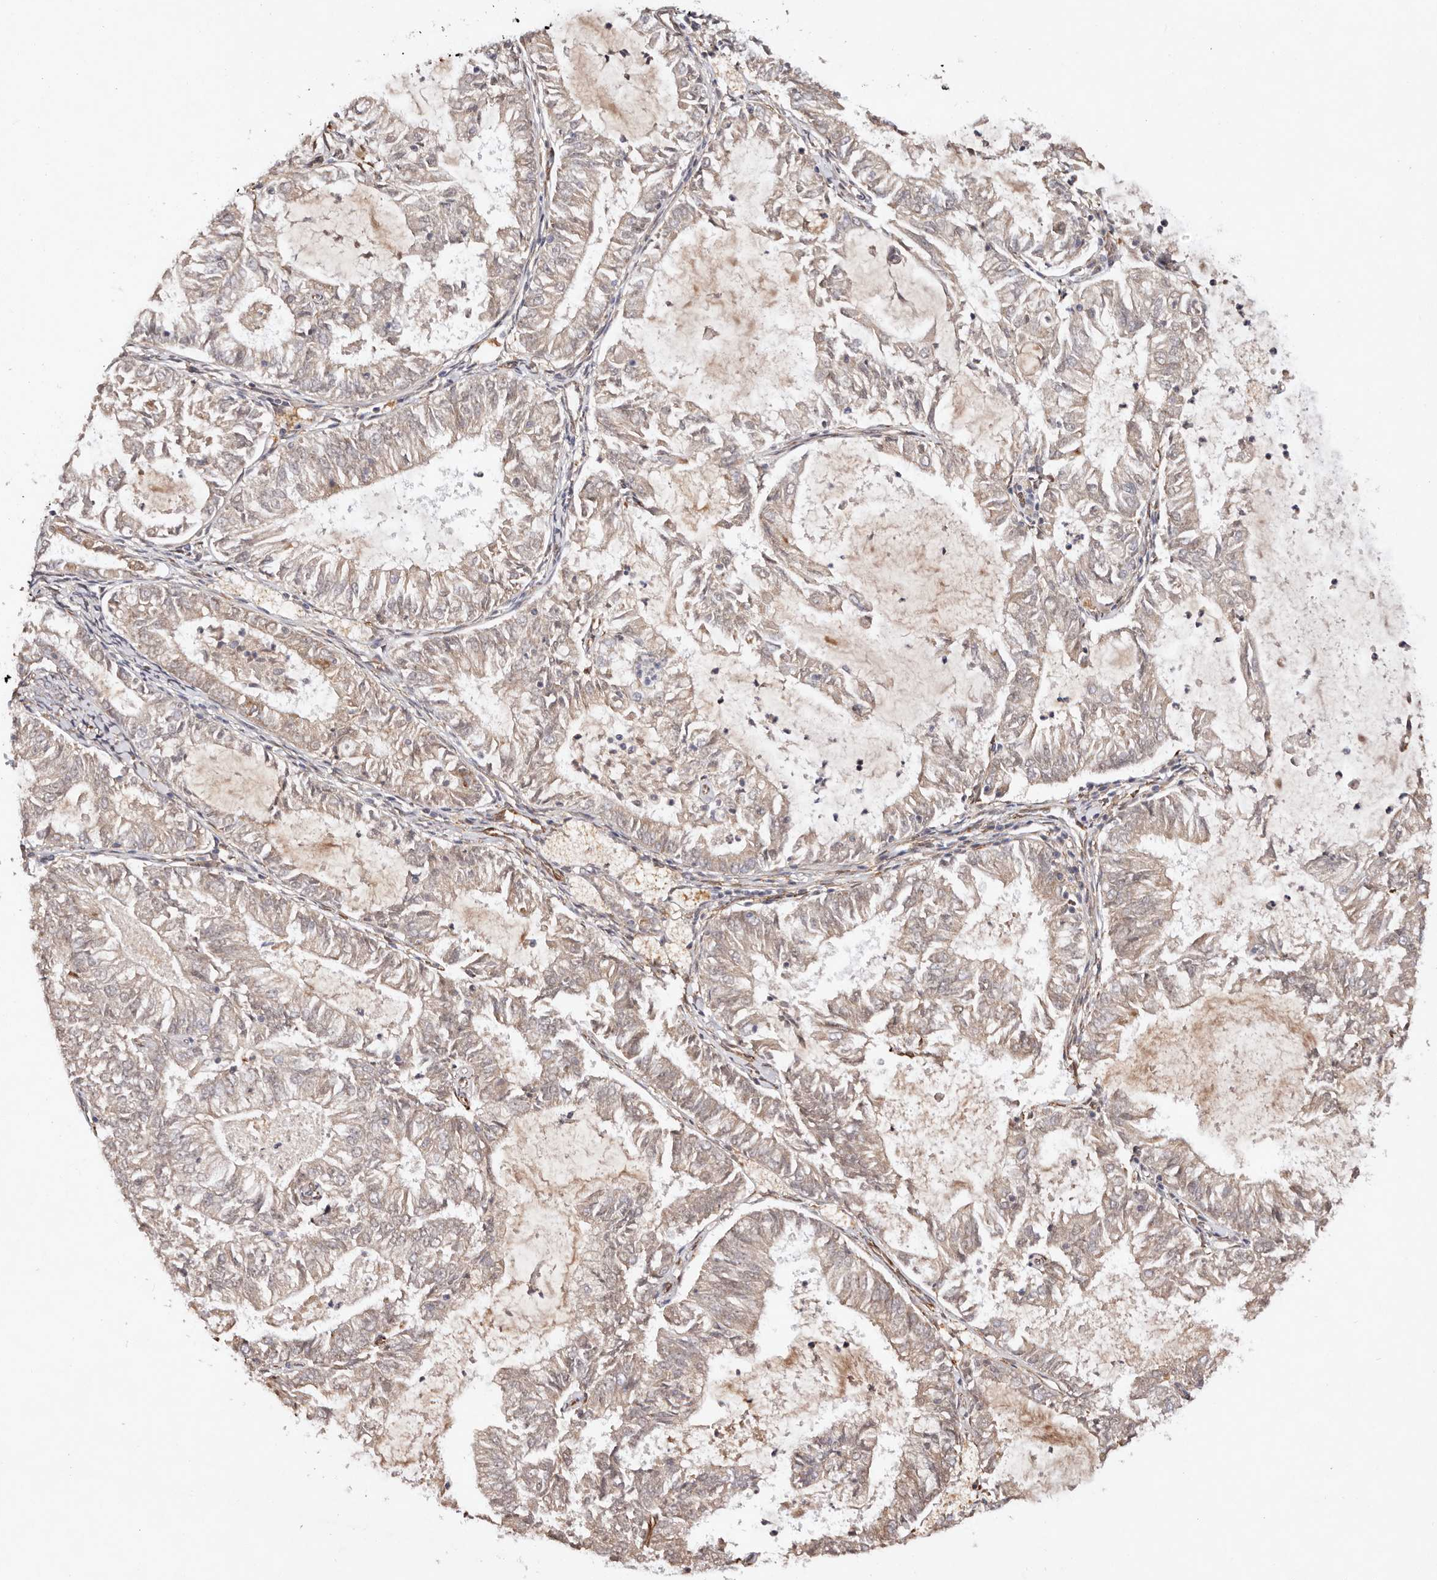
{"staining": {"intensity": "moderate", "quantity": "<25%", "location": "cytoplasmic/membranous"}, "tissue": "endometrial cancer", "cell_type": "Tumor cells", "image_type": "cancer", "snomed": [{"axis": "morphology", "description": "Adenocarcinoma, NOS"}, {"axis": "topography", "description": "Endometrium"}], "caption": "This image demonstrates immunohistochemistry (IHC) staining of adenocarcinoma (endometrial), with low moderate cytoplasmic/membranous positivity in about <25% of tumor cells.", "gene": "SERPINH1", "patient": {"sex": "female", "age": 57}}